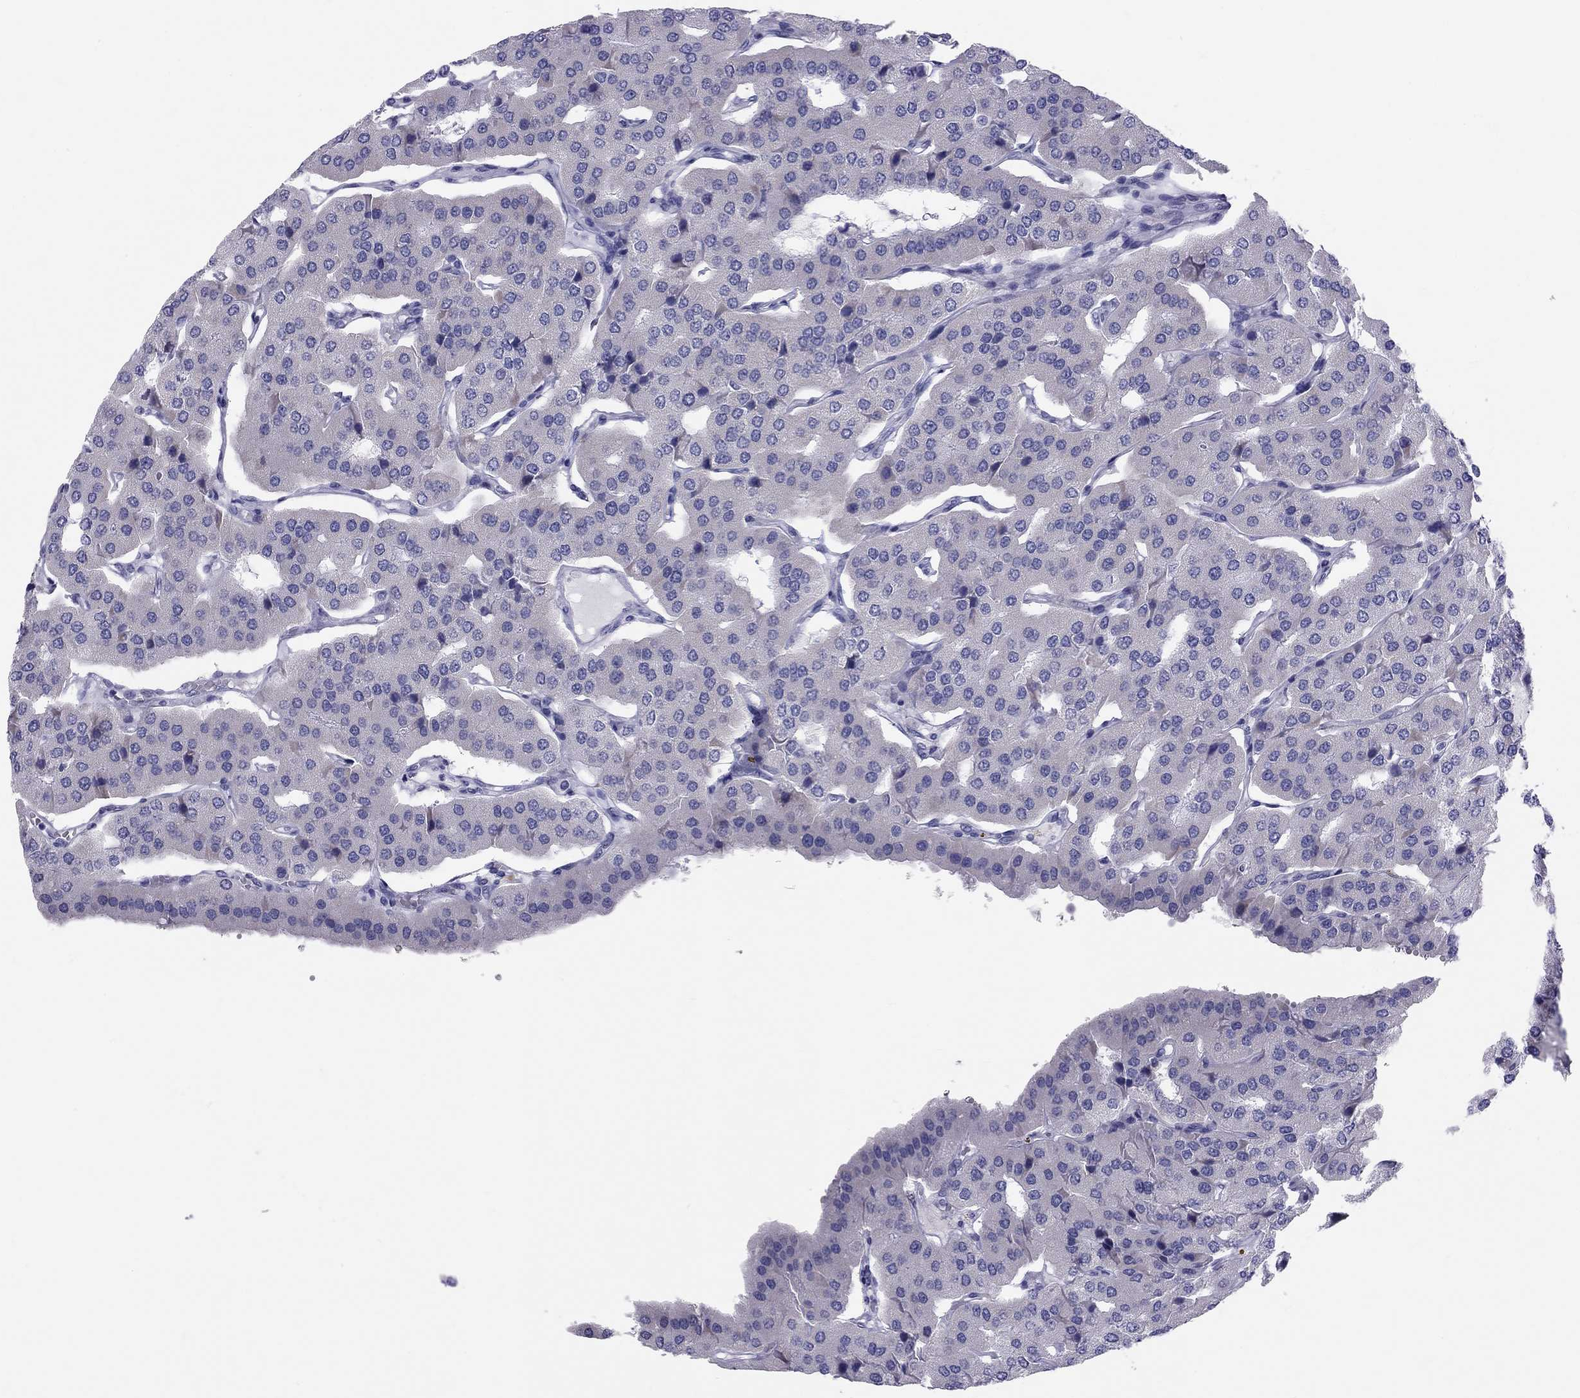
{"staining": {"intensity": "negative", "quantity": "none", "location": "none"}, "tissue": "parathyroid gland", "cell_type": "Glandular cells", "image_type": "normal", "snomed": [{"axis": "morphology", "description": "Normal tissue, NOS"}, {"axis": "morphology", "description": "Adenoma, NOS"}, {"axis": "topography", "description": "Parathyroid gland"}], "caption": "The histopathology image reveals no staining of glandular cells in benign parathyroid gland. Brightfield microscopy of immunohistochemistry stained with DAB (brown) and hematoxylin (blue), captured at high magnification.", "gene": "TRPM3", "patient": {"sex": "female", "age": 86}}